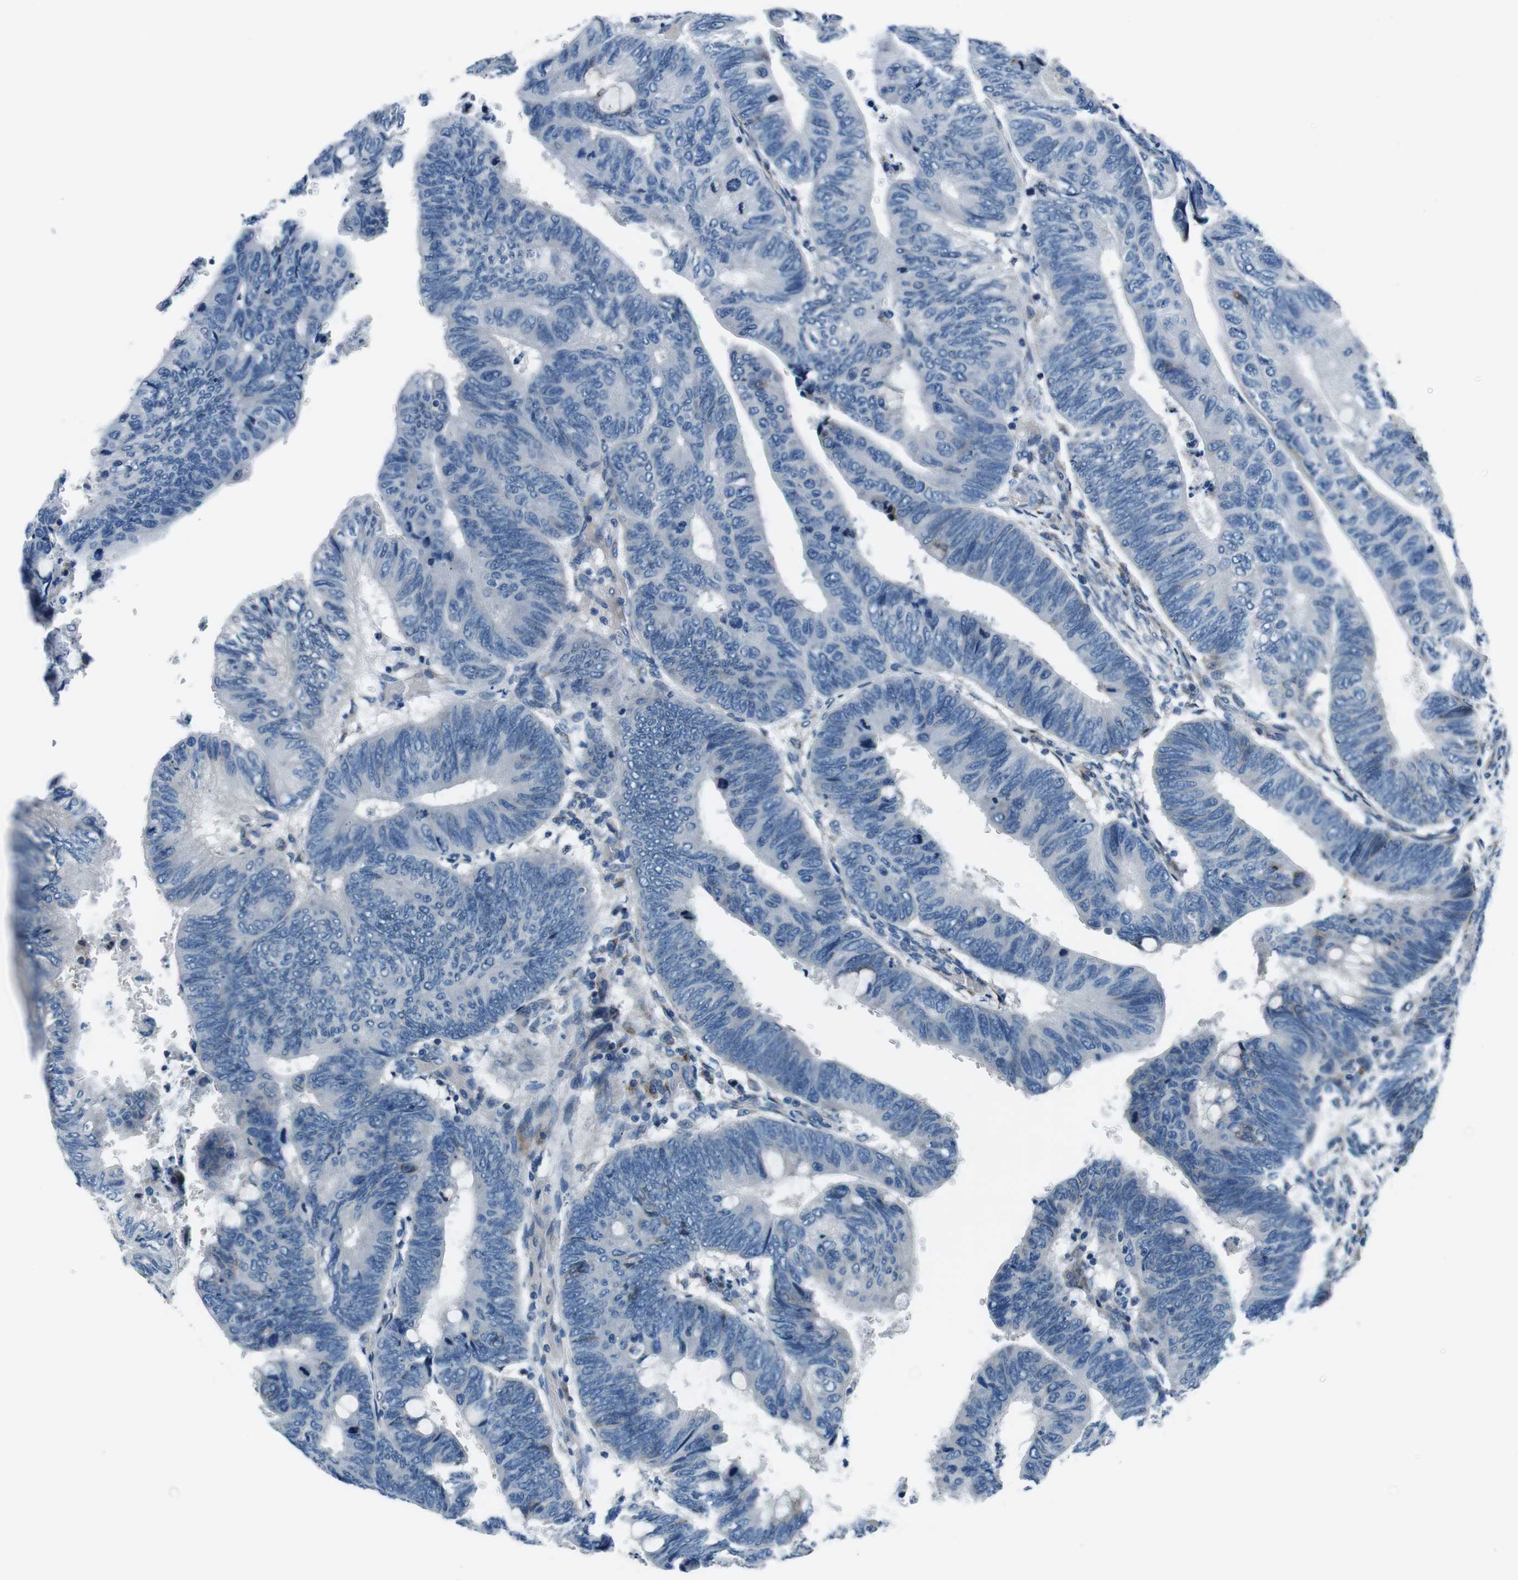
{"staining": {"intensity": "negative", "quantity": "none", "location": "none"}, "tissue": "colorectal cancer", "cell_type": "Tumor cells", "image_type": "cancer", "snomed": [{"axis": "morphology", "description": "Normal tissue, NOS"}, {"axis": "morphology", "description": "Adenocarcinoma, NOS"}, {"axis": "topography", "description": "Rectum"}, {"axis": "topography", "description": "Peripheral nerve tissue"}], "caption": "The image exhibits no staining of tumor cells in colorectal cancer (adenocarcinoma).", "gene": "NUCB2", "patient": {"sex": "male", "age": 92}}